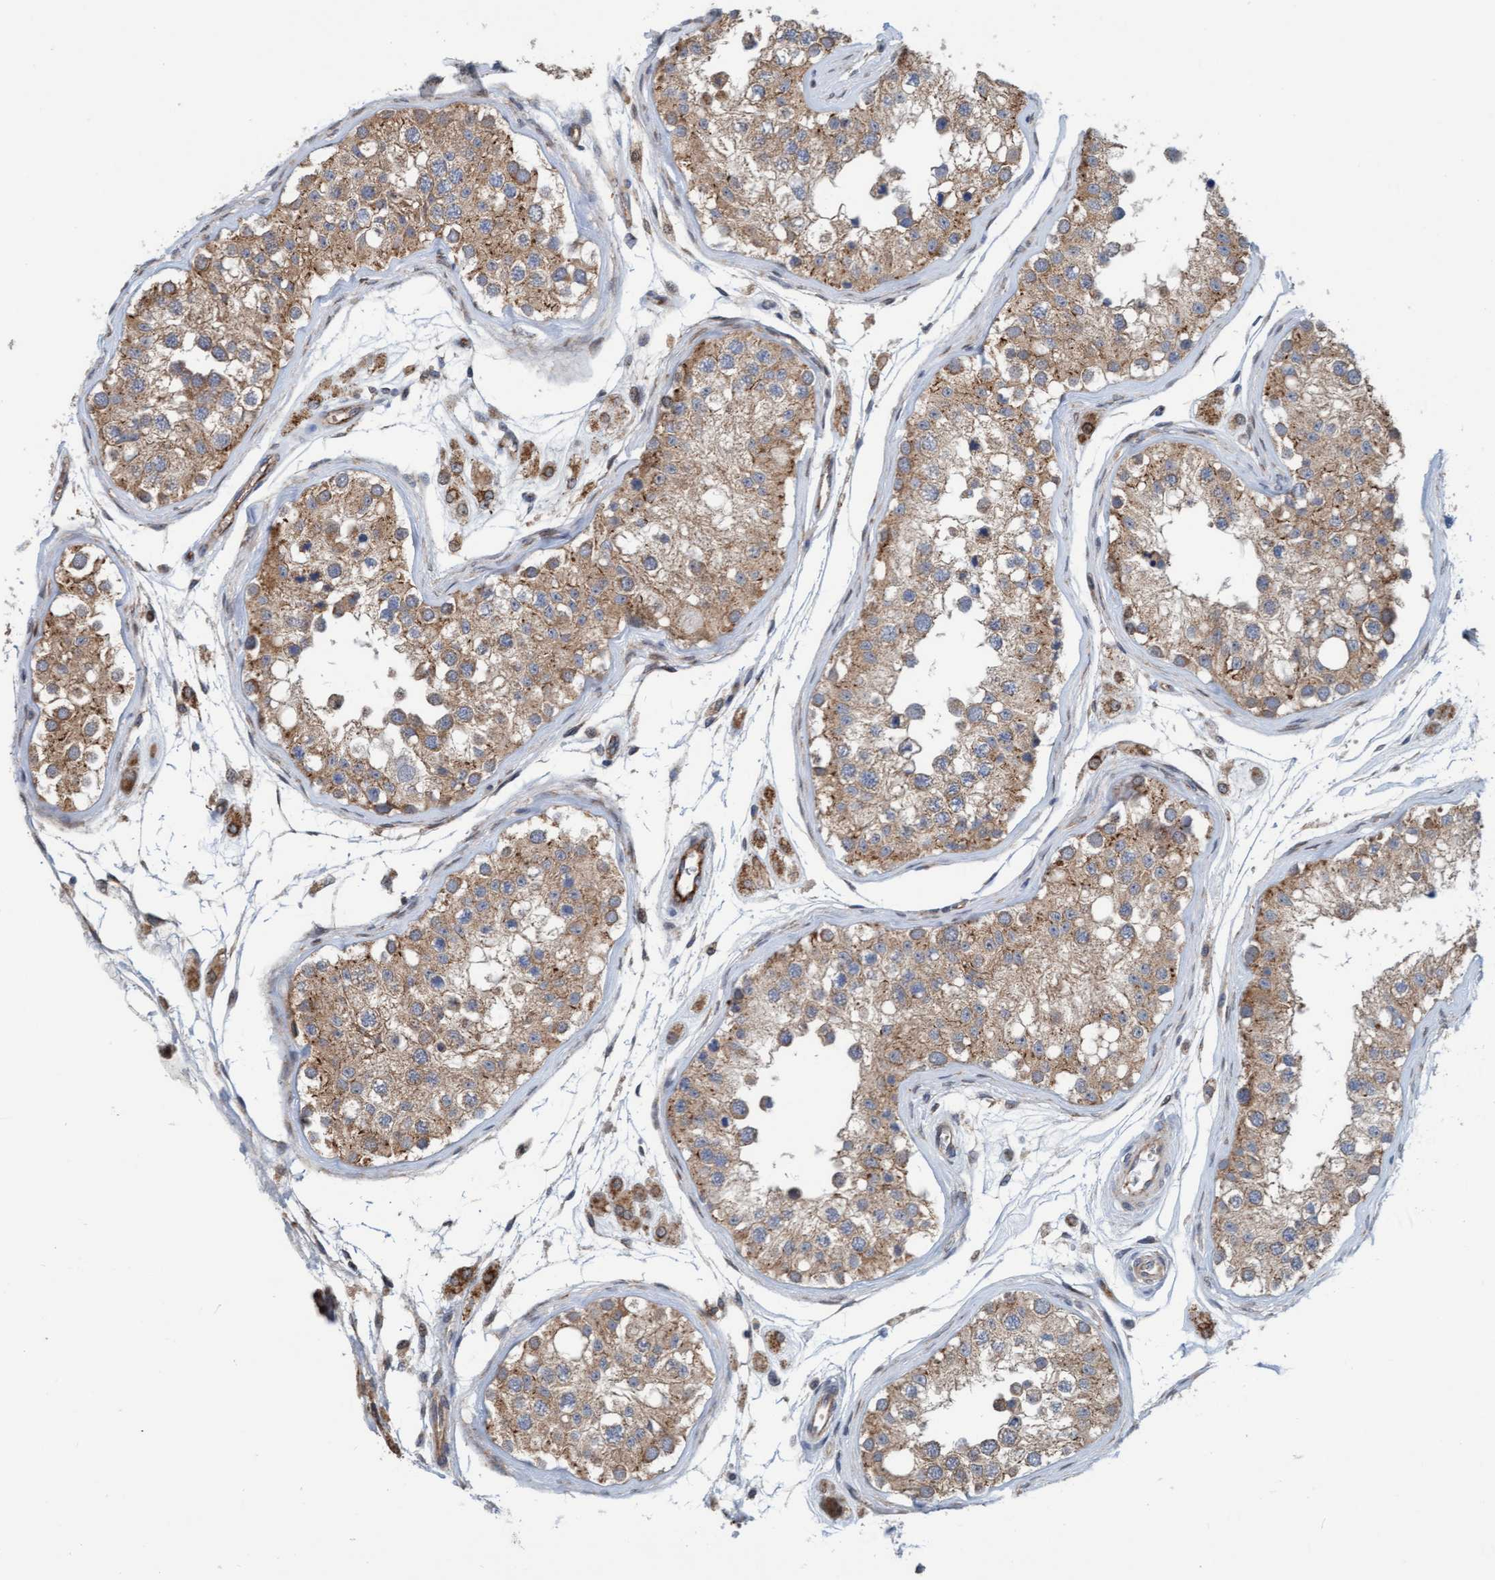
{"staining": {"intensity": "moderate", "quantity": ">75%", "location": "cytoplasmic/membranous"}, "tissue": "testis", "cell_type": "Cells in seminiferous ducts", "image_type": "normal", "snomed": [{"axis": "morphology", "description": "Normal tissue, NOS"}, {"axis": "morphology", "description": "Adenocarcinoma, metastatic, NOS"}, {"axis": "topography", "description": "Testis"}], "caption": "This histopathology image demonstrates unremarkable testis stained with immunohistochemistry (IHC) to label a protein in brown. The cytoplasmic/membranous of cells in seminiferous ducts show moderate positivity for the protein. Nuclei are counter-stained blue.", "gene": "ZNF566", "patient": {"sex": "male", "age": 26}}